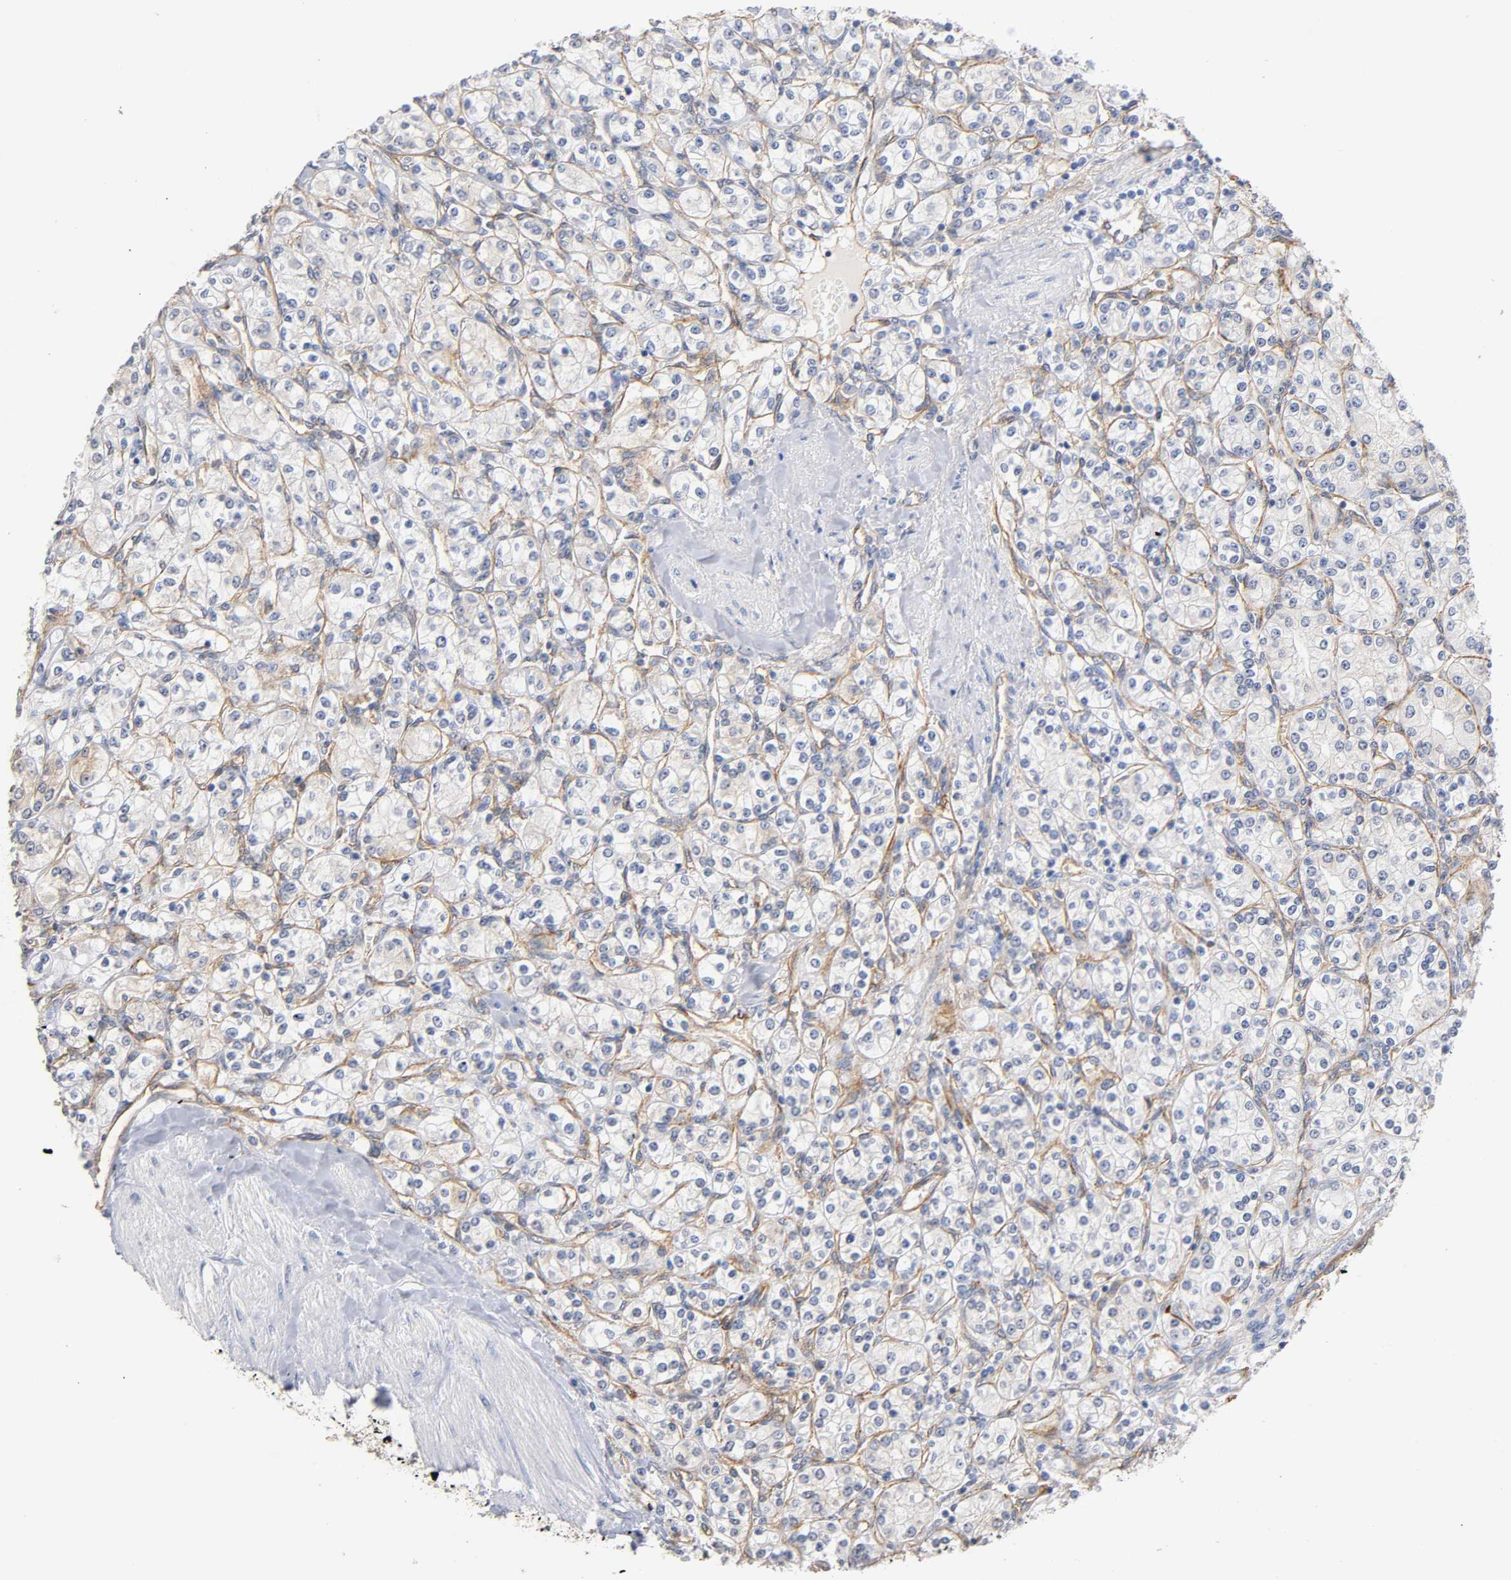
{"staining": {"intensity": "negative", "quantity": "none", "location": "none"}, "tissue": "renal cancer", "cell_type": "Tumor cells", "image_type": "cancer", "snomed": [{"axis": "morphology", "description": "Adenocarcinoma, NOS"}, {"axis": "topography", "description": "Kidney"}], "caption": "This is an IHC photomicrograph of adenocarcinoma (renal). There is no positivity in tumor cells.", "gene": "SPTAN1", "patient": {"sex": "male", "age": 77}}